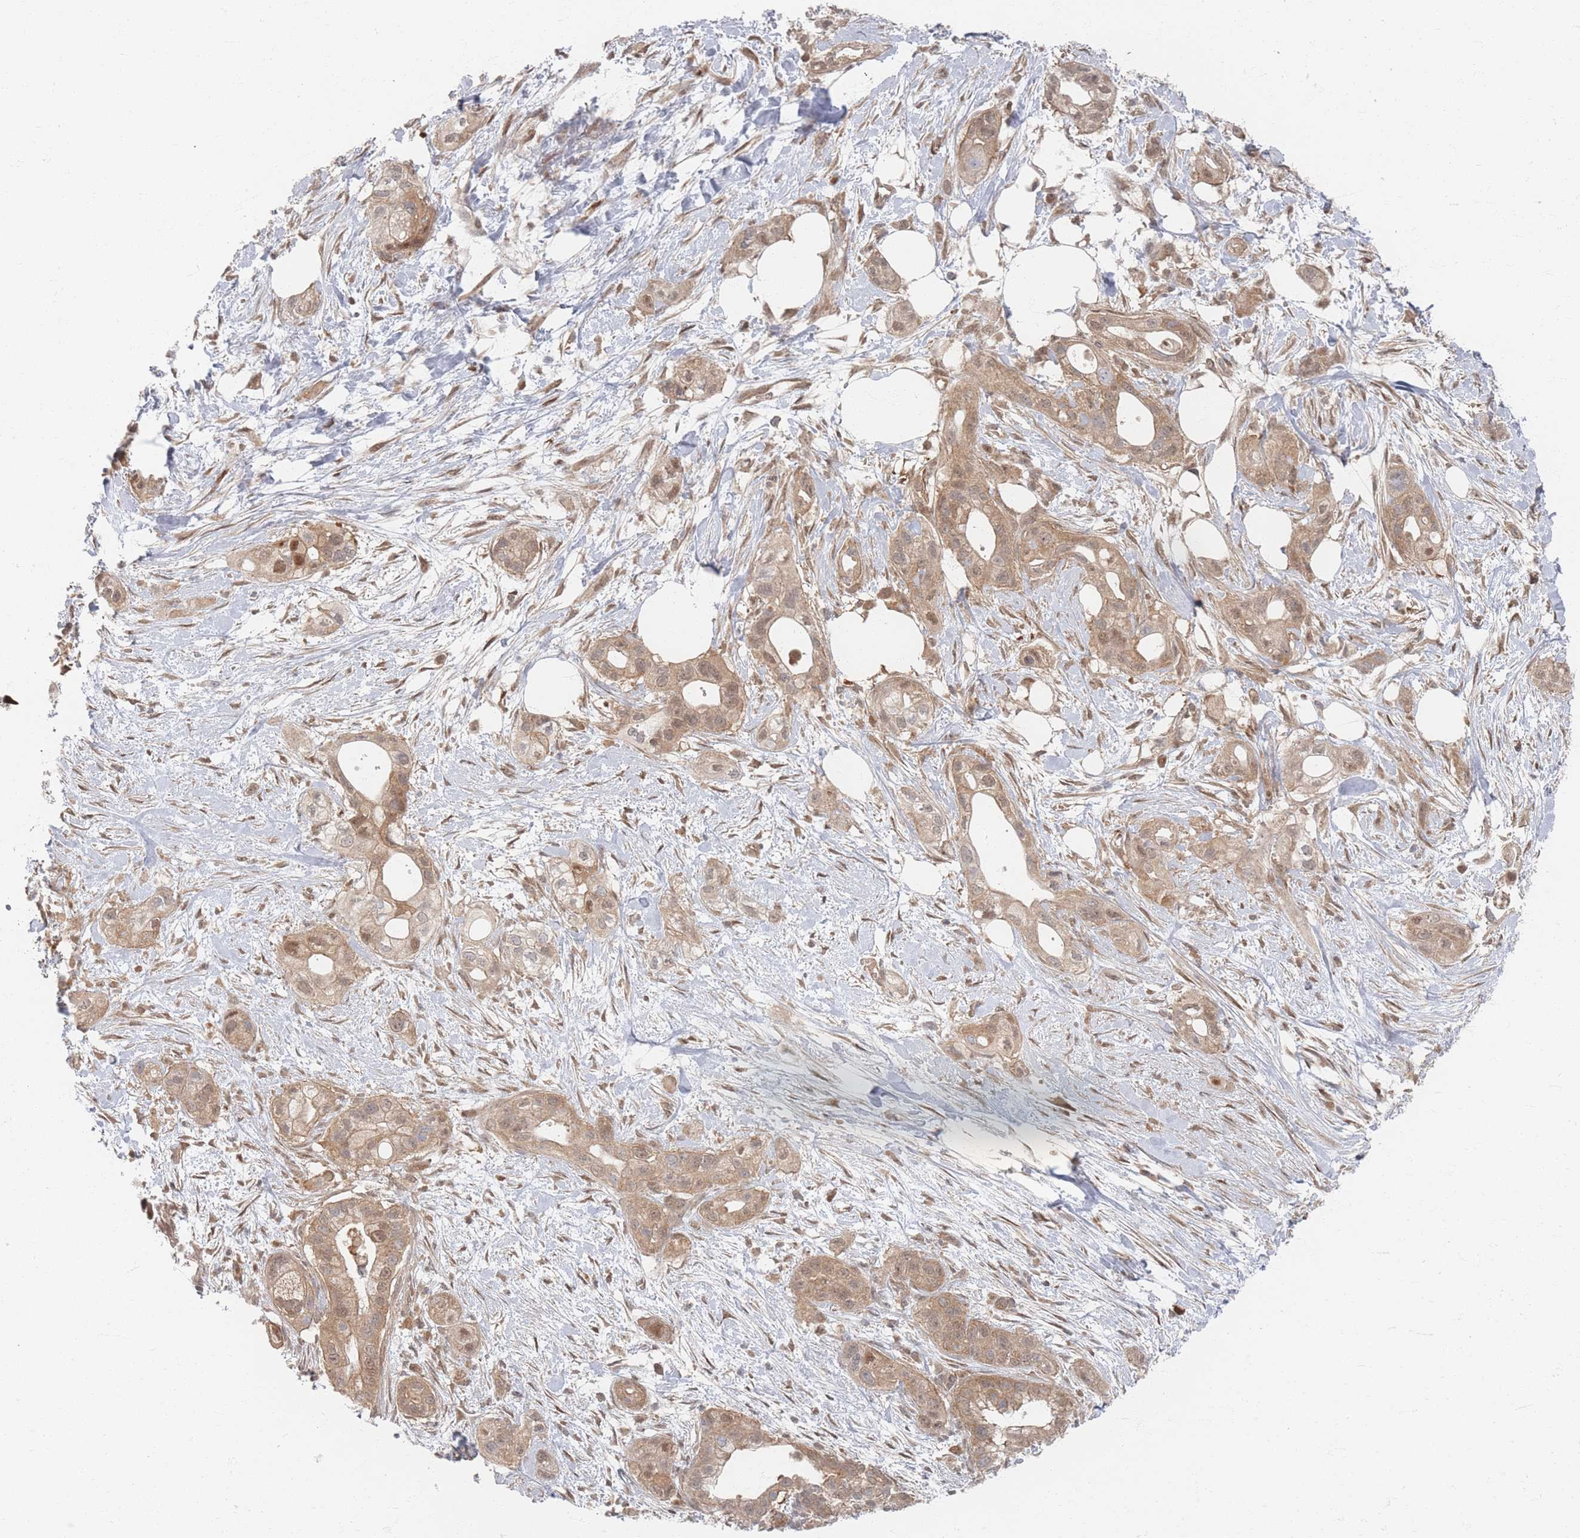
{"staining": {"intensity": "weak", "quantity": ">75%", "location": "cytoplasmic/membranous,nuclear"}, "tissue": "pancreatic cancer", "cell_type": "Tumor cells", "image_type": "cancer", "snomed": [{"axis": "morphology", "description": "Adenocarcinoma, NOS"}, {"axis": "topography", "description": "Pancreas"}], "caption": "High-magnification brightfield microscopy of pancreatic adenocarcinoma stained with DAB (3,3'-diaminobenzidine) (brown) and counterstained with hematoxylin (blue). tumor cells exhibit weak cytoplasmic/membranous and nuclear positivity is present in about>75% of cells.", "gene": "PSMD9", "patient": {"sex": "male", "age": 44}}